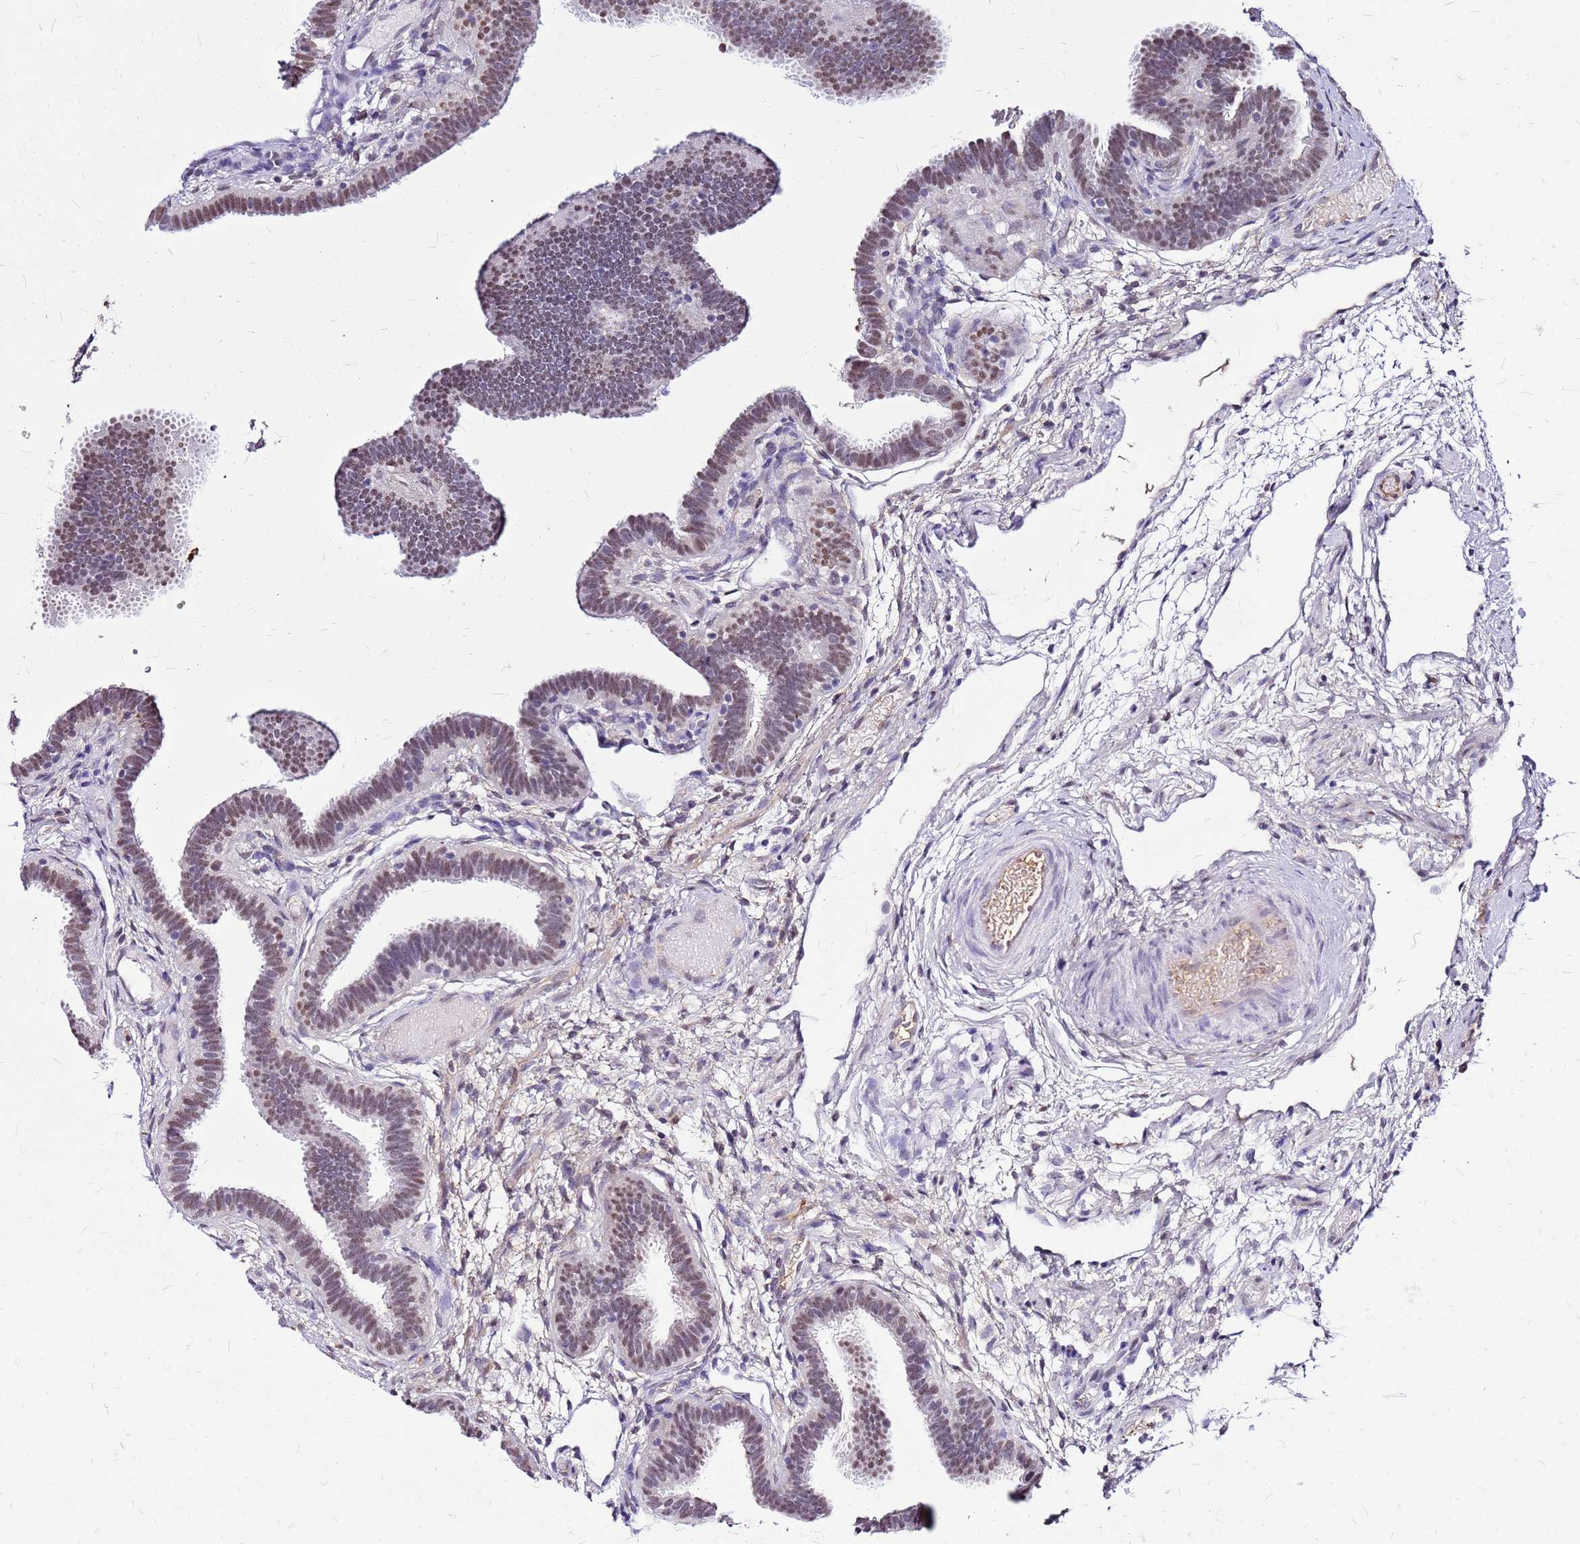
{"staining": {"intensity": "moderate", "quantity": "25%-75%", "location": "cytoplasmic/membranous,nuclear"}, "tissue": "fallopian tube", "cell_type": "Glandular cells", "image_type": "normal", "snomed": [{"axis": "morphology", "description": "Normal tissue, NOS"}, {"axis": "topography", "description": "Fallopian tube"}], "caption": "Immunohistochemistry (DAB) staining of unremarkable fallopian tube reveals moderate cytoplasmic/membranous,nuclear protein positivity in approximately 25%-75% of glandular cells.", "gene": "ALDH1A3", "patient": {"sex": "female", "age": 37}}